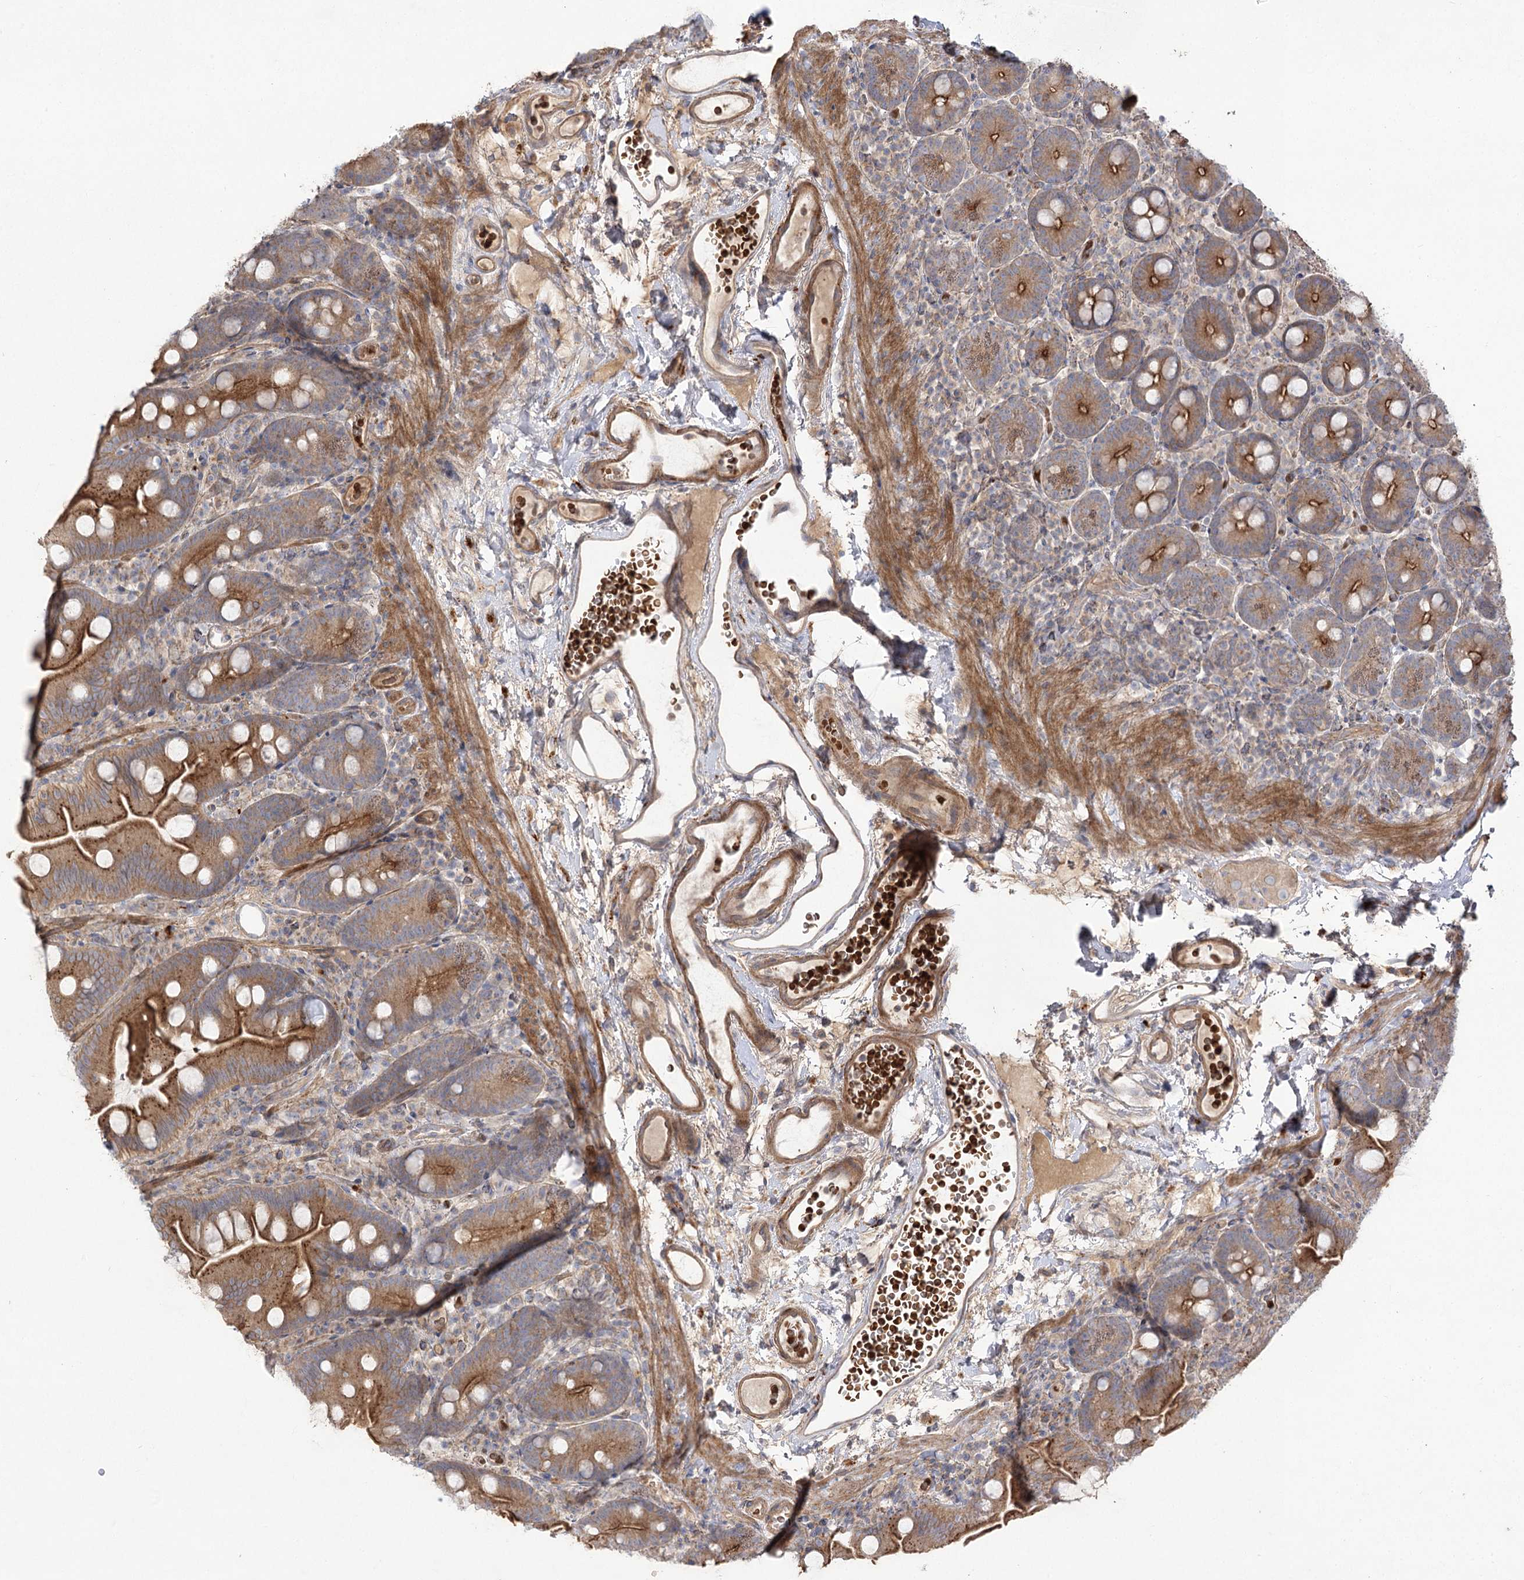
{"staining": {"intensity": "strong", "quantity": ">75%", "location": "cytoplasmic/membranous"}, "tissue": "small intestine", "cell_type": "Glandular cells", "image_type": "normal", "snomed": [{"axis": "morphology", "description": "Normal tissue, NOS"}, {"axis": "topography", "description": "Small intestine"}], "caption": "Small intestine stained with DAB immunohistochemistry displays high levels of strong cytoplasmic/membranous positivity in about >75% of glandular cells. The staining was performed using DAB, with brown indicating positive protein expression. Nuclei are stained blue with hematoxylin.", "gene": "KIAA0825", "patient": {"sex": "female", "age": 68}}